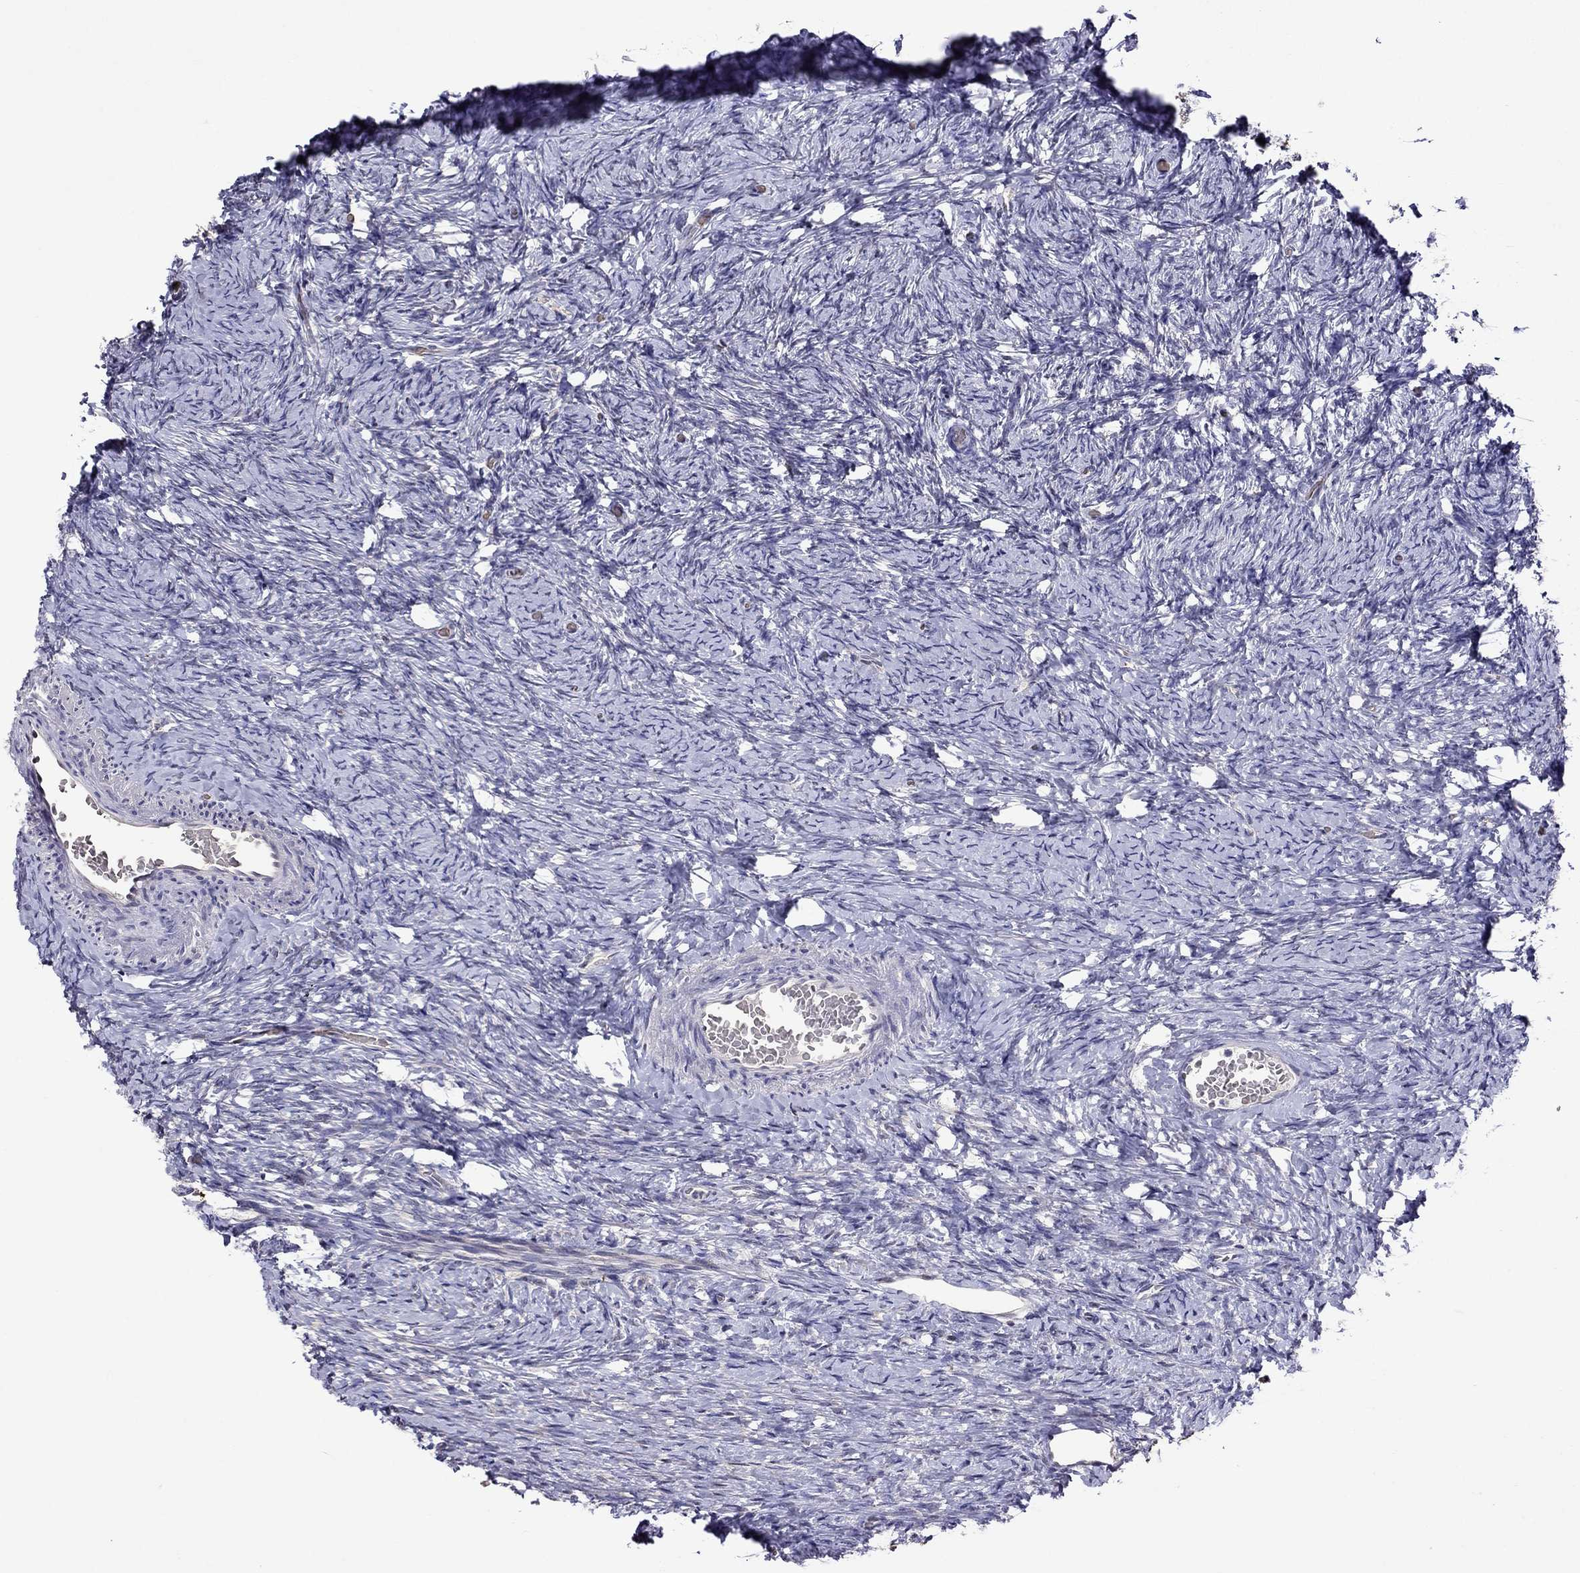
{"staining": {"intensity": "negative", "quantity": "none", "location": "none"}, "tissue": "ovary", "cell_type": "Follicle cells", "image_type": "normal", "snomed": [{"axis": "morphology", "description": "Normal tissue, NOS"}, {"axis": "topography", "description": "Ovary"}], "caption": "Immunohistochemistry (IHC) photomicrograph of unremarkable ovary: ovary stained with DAB shows no significant protein staining in follicle cells.", "gene": "ADAM28", "patient": {"sex": "female", "age": 39}}